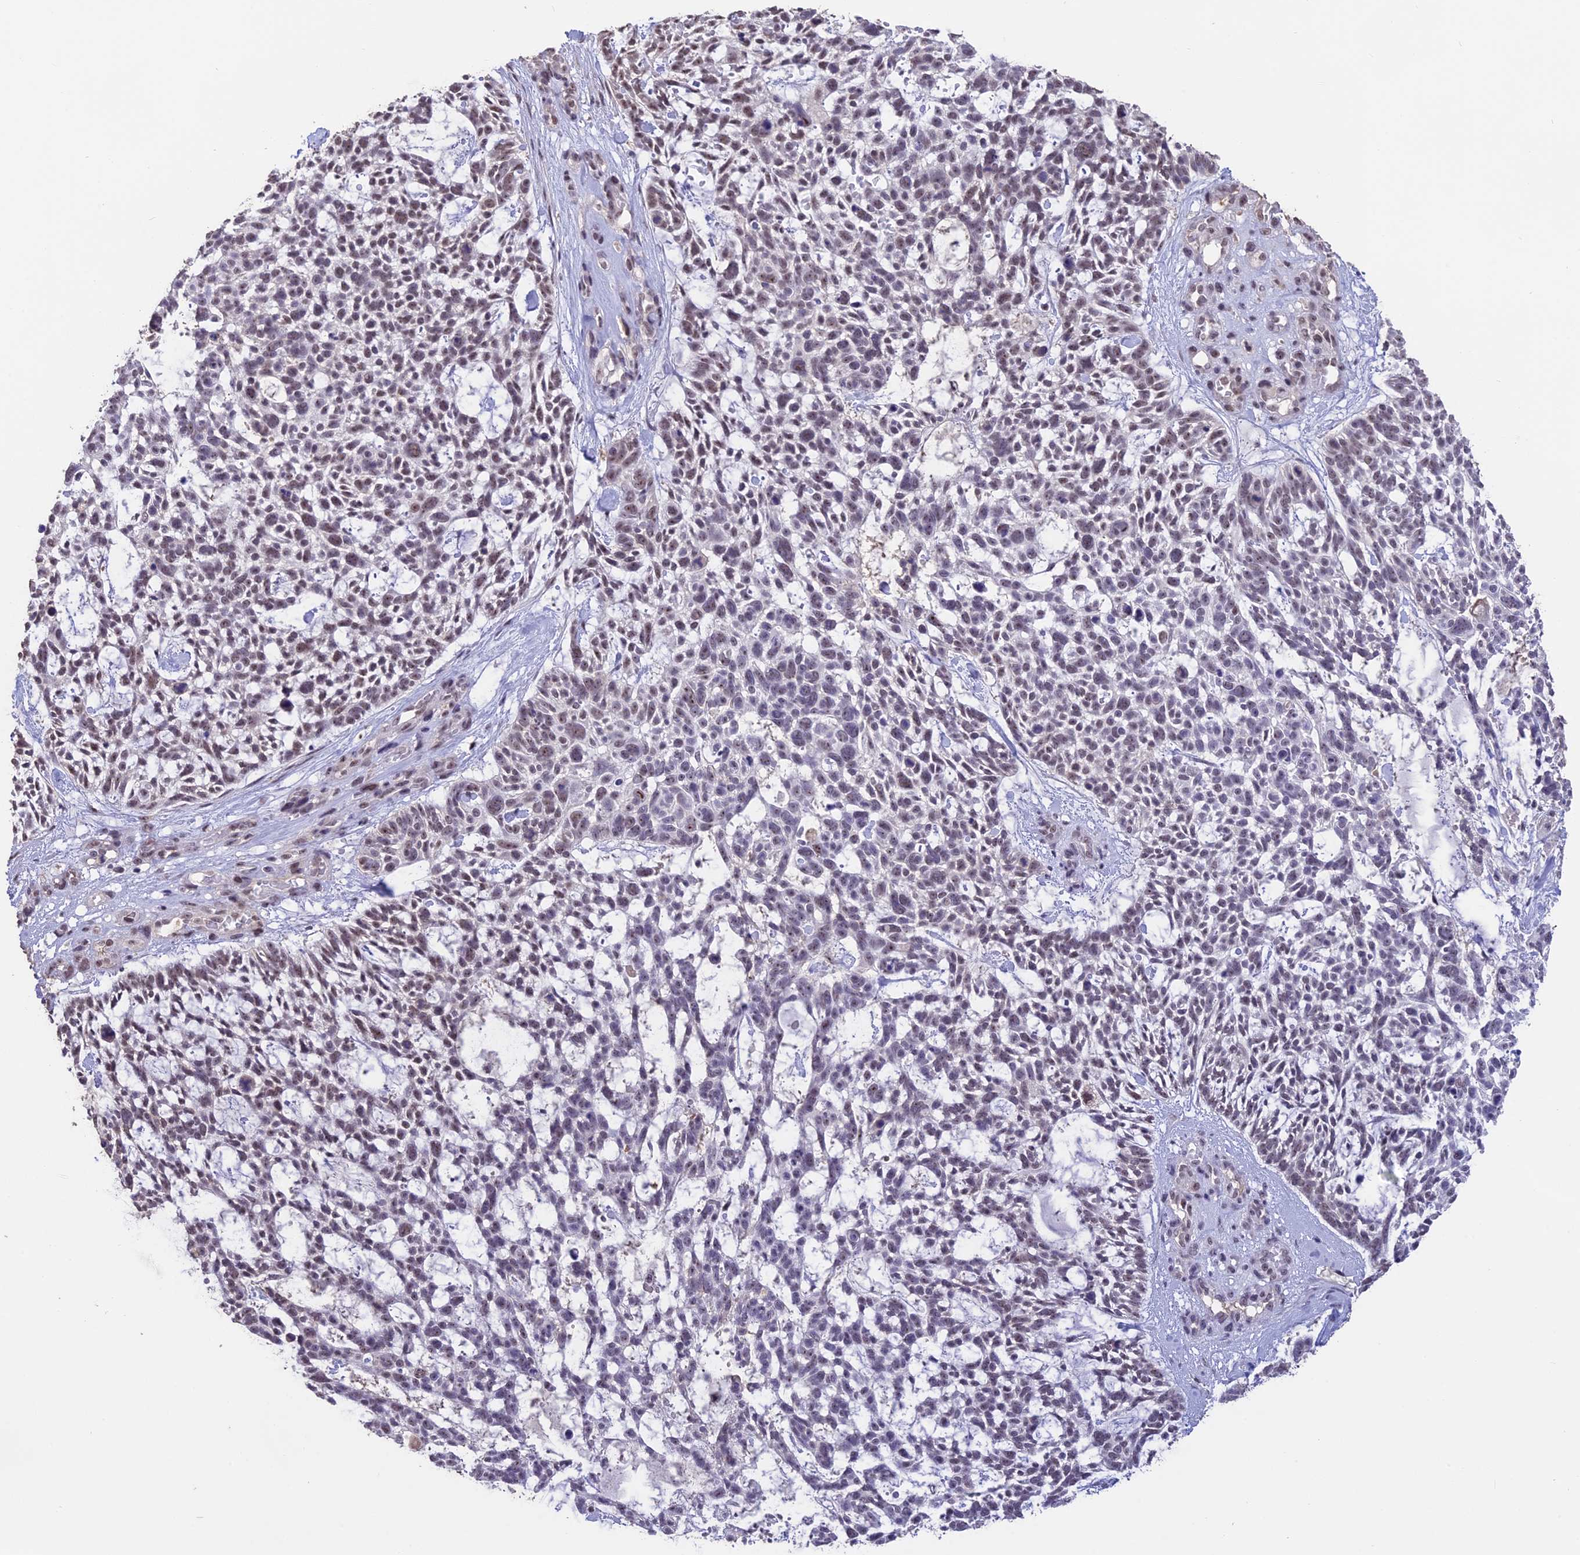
{"staining": {"intensity": "weak", "quantity": "25%-75%", "location": "nuclear"}, "tissue": "skin cancer", "cell_type": "Tumor cells", "image_type": "cancer", "snomed": [{"axis": "morphology", "description": "Basal cell carcinoma"}, {"axis": "topography", "description": "Skin"}], "caption": "Immunohistochemical staining of skin cancer shows low levels of weak nuclear protein expression in approximately 25%-75% of tumor cells. The staining was performed using DAB to visualize the protein expression in brown, while the nuclei were stained in blue with hematoxylin (Magnification: 20x).", "gene": "SETD2", "patient": {"sex": "male", "age": 88}}